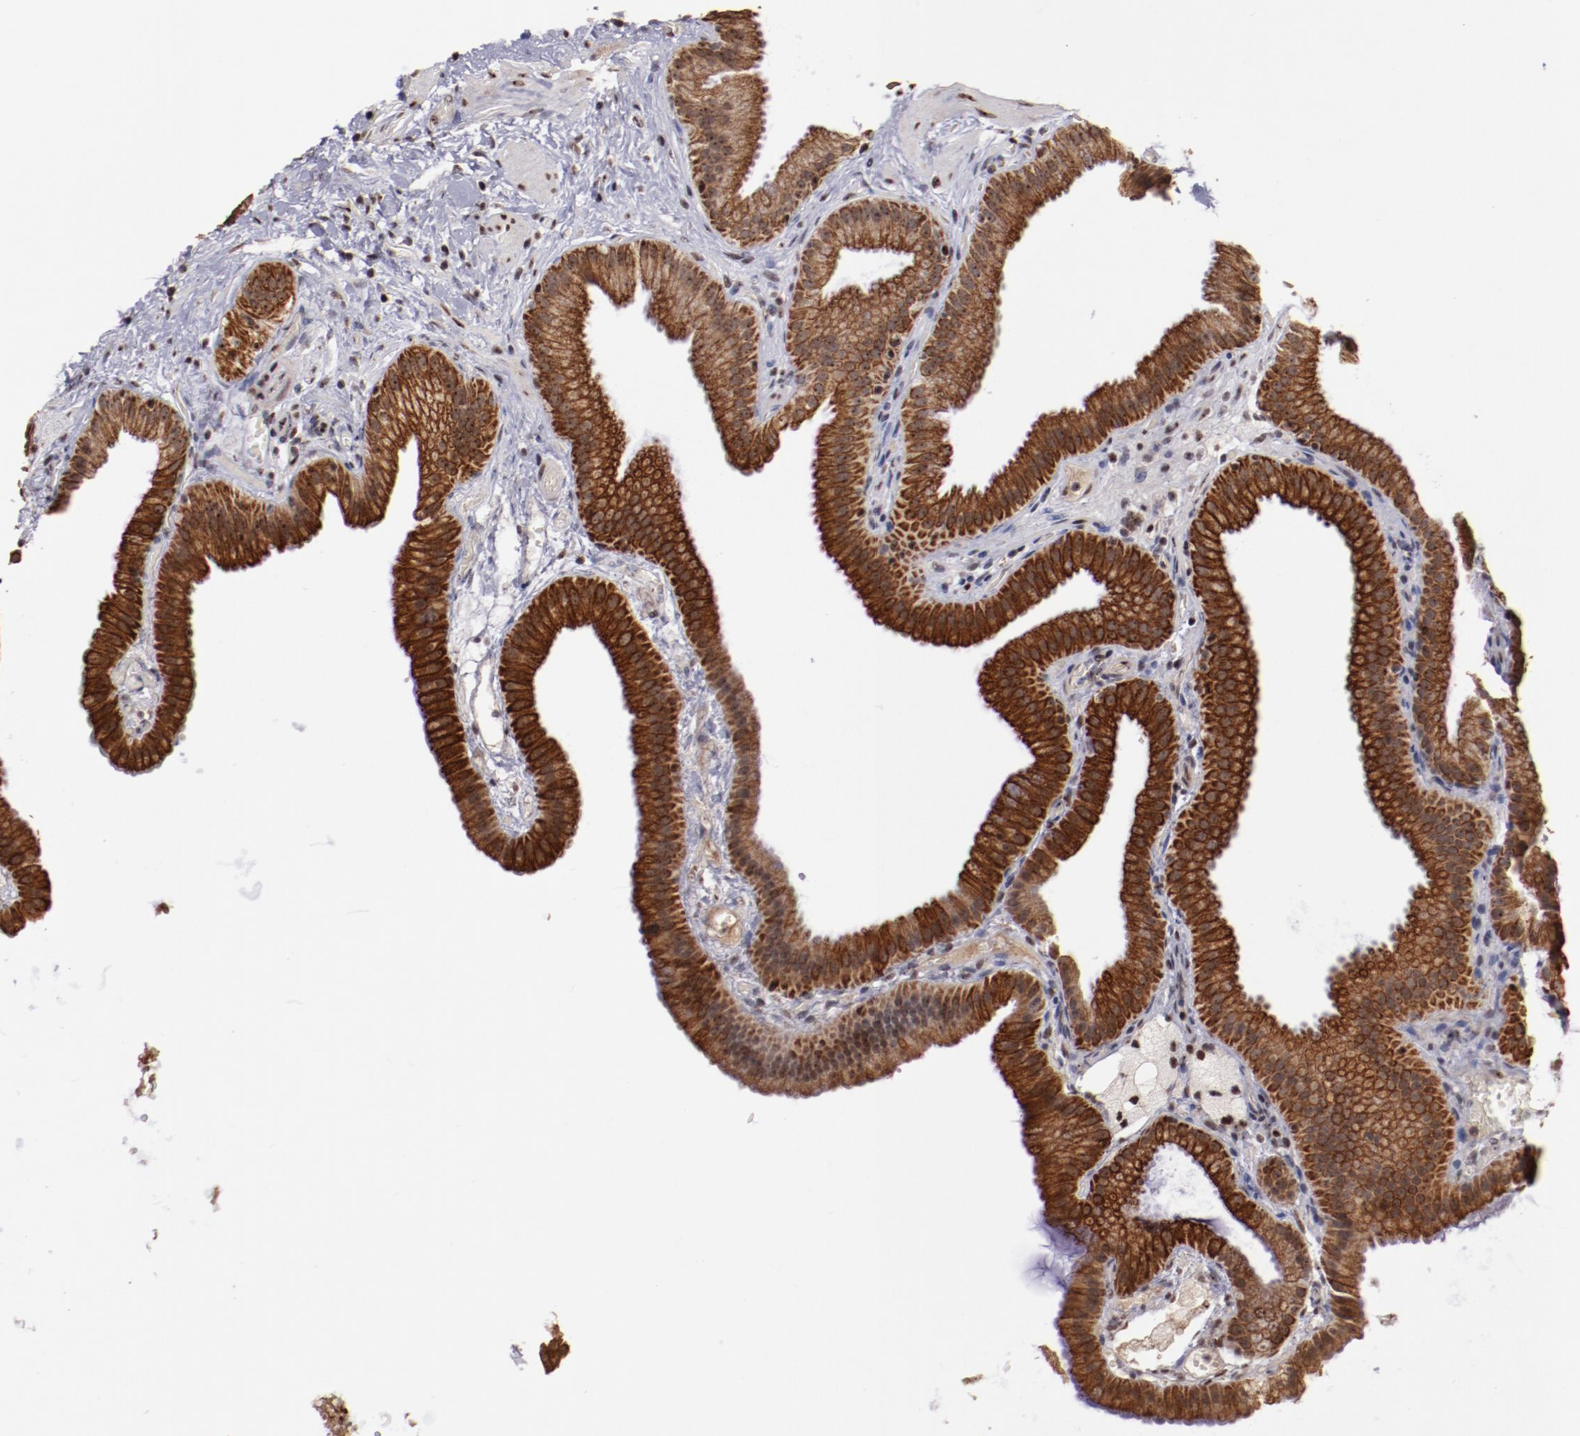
{"staining": {"intensity": "moderate", "quantity": ">75%", "location": "cytoplasmic/membranous,nuclear"}, "tissue": "gallbladder", "cell_type": "Glandular cells", "image_type": "normal", "snomed": [{"axis": "morphology", "description": "Normal tissue, NOS"}, {"axis": "topography", "description": "Gallbladder"}], "caption": "Immunohistochemistry (IHC) of unremarkable human gallbladder reveals medium levels of moderate cytoplasmic/membranous,nuclear staining in about >75% of glandular cells.", "gene": "DDX24", "patient": {"sex": "female", "age": 63}}